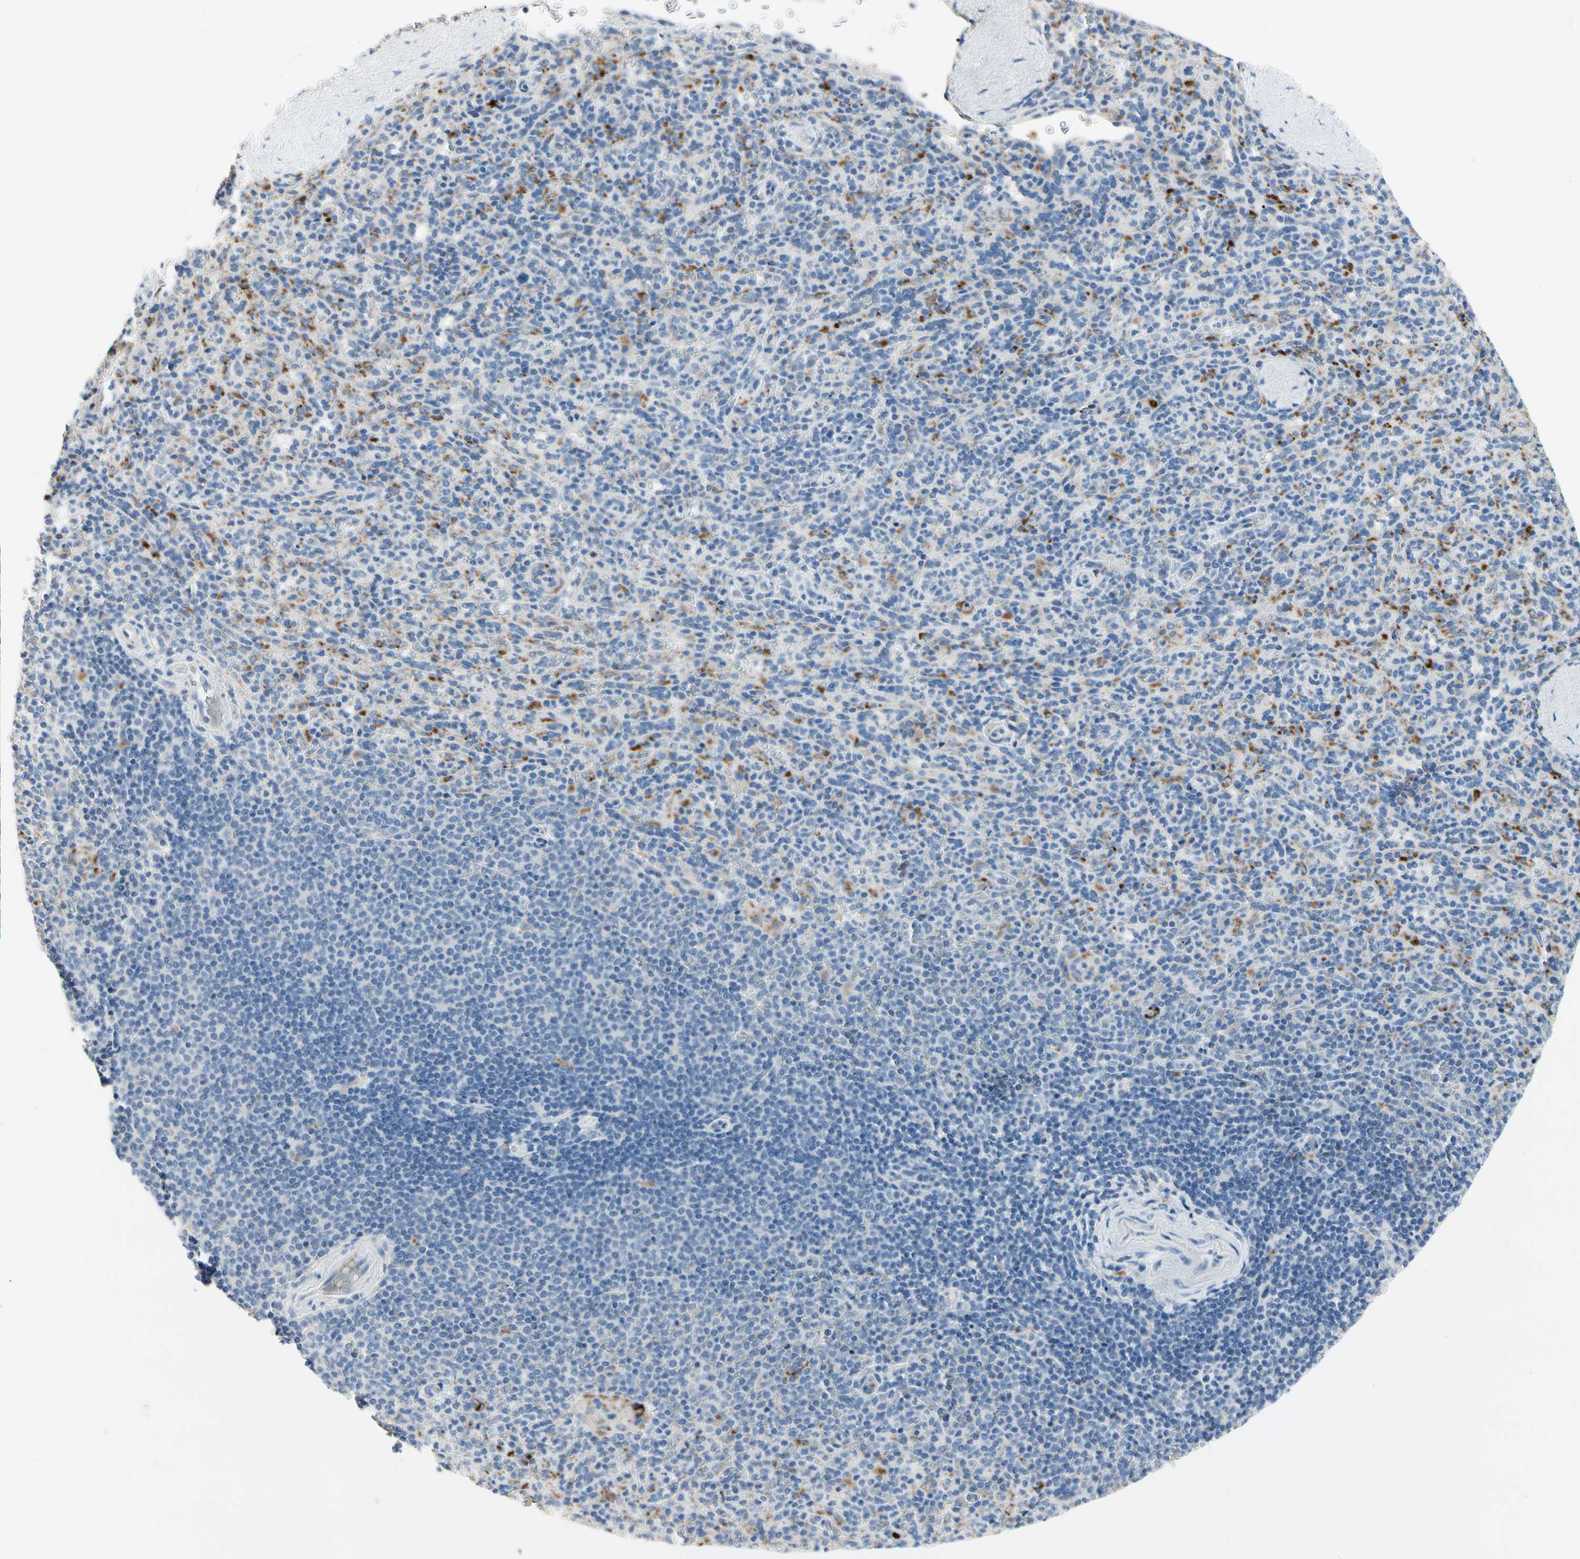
{"staining": {"intensity": "moderate", "quantity": "25%-75%", "location": "cytoplasmic/membranous"}, "tissue": "spleen", "cell_type": "Cells in red pulp", "image_type": "normal", "snomed": [{"axis": "morphology", "description": "Normal tissue, NOS"}, {"axis": "topography", "description": "Spleen"}], "caption": "This is a histology image of immunohistochemistry (IHC) staining of normal spleen, which shows moderate expression in the cytoplasmic/membranous of cells in red pulp.", "gene": "RETSAT", "patient": {"sex": "male", "age": 36}}